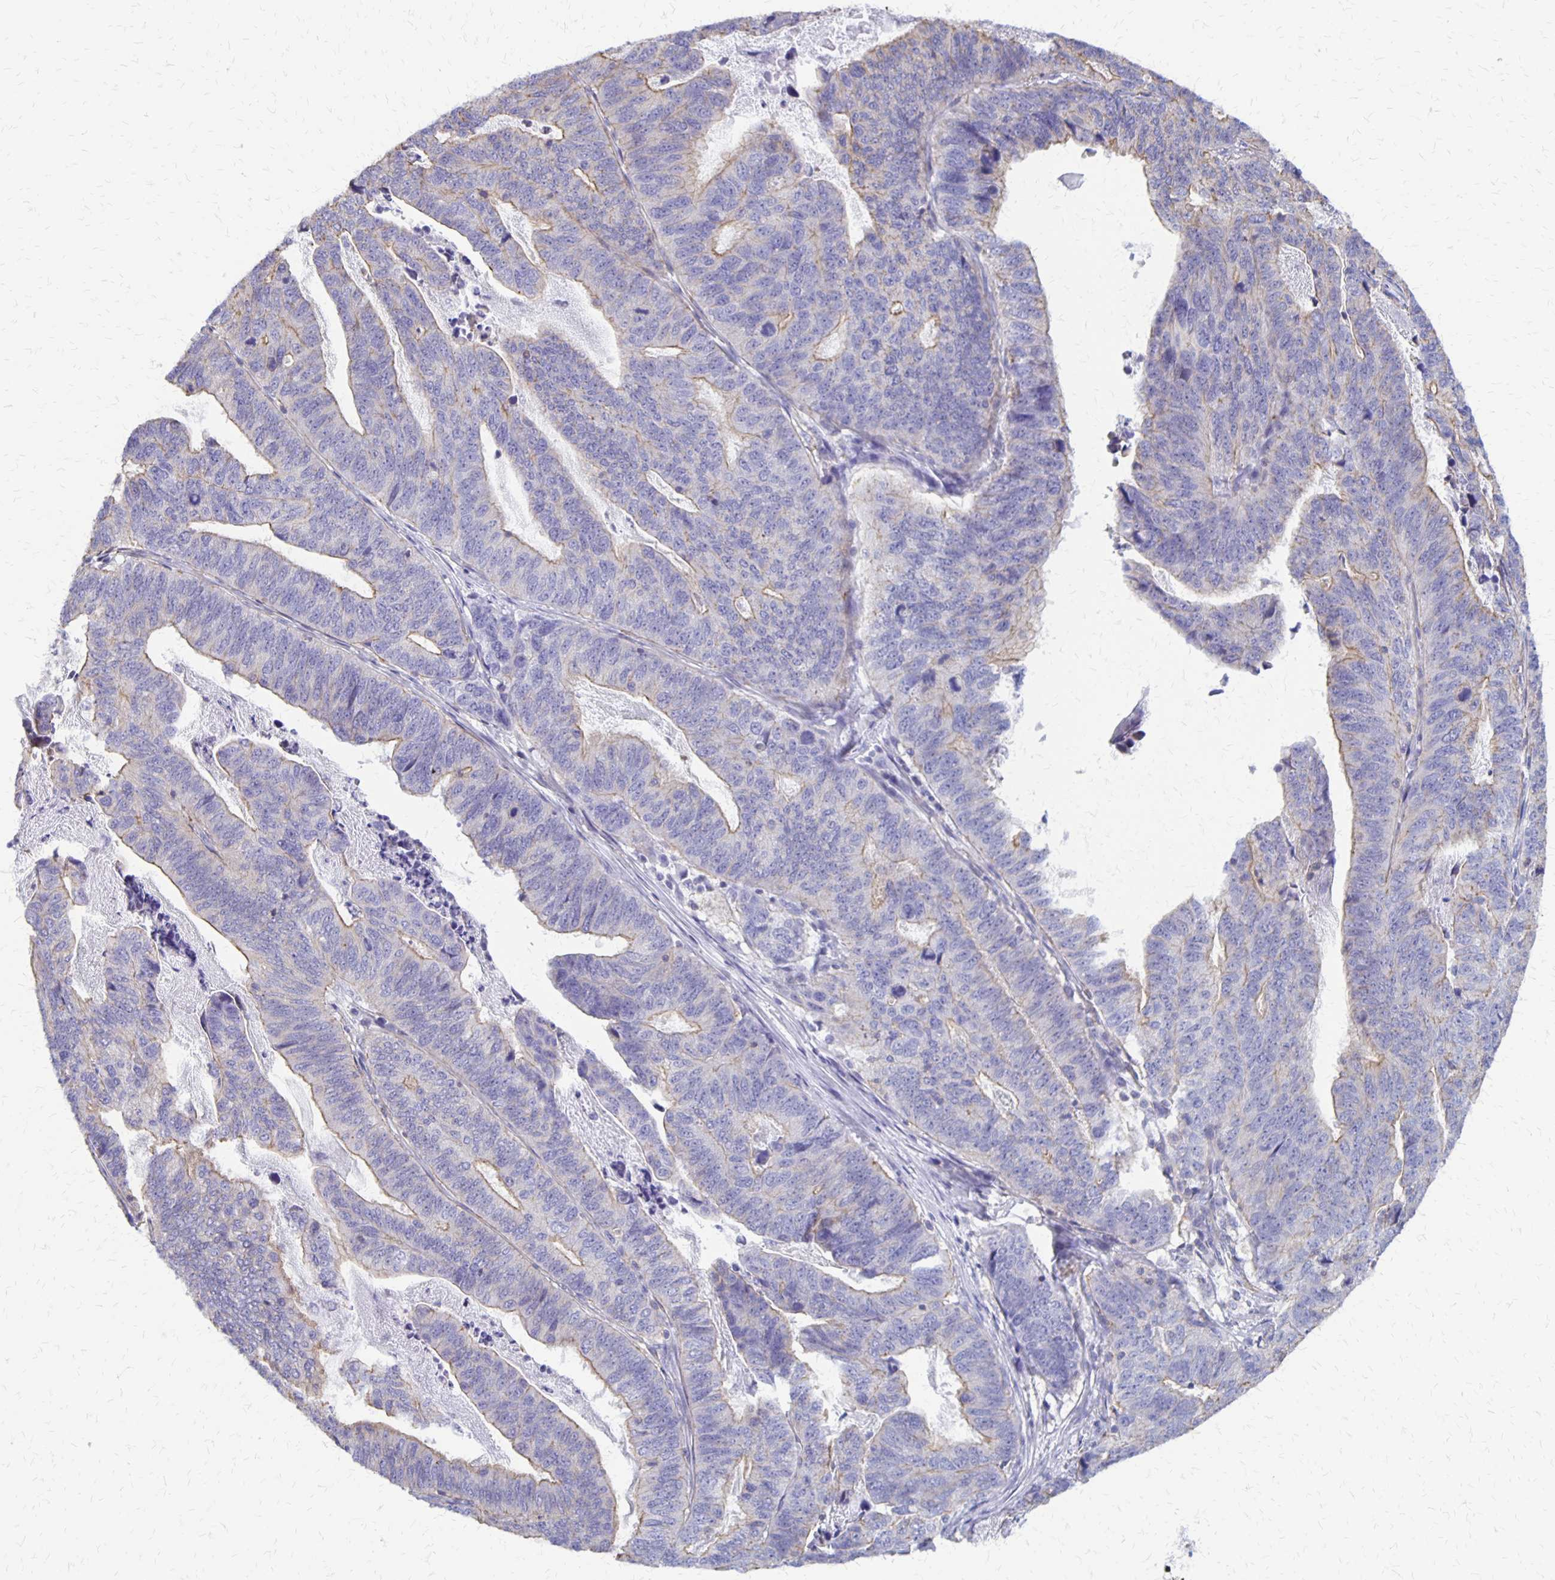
{"staining": {"intensity": "weak", "quantity": "25%-75%", "location": "cytoplasmic/membranous"}, "tissue": "stomach cancer", "cell_type": "Tumor cells", "image_type": "cancer", "snomed": [{"axis": "morphology", "description": "Adenocarcinoma, NOS"}, {"axis": "topography", "description": "Stomach, upper"}], "caption": "This is a micrograph of IHC staining of stomach cancer (adenocarcinoma), which shows weak expression in the cytoplasmic/membranous of tumor cells.", "gene": "SEPTIN5", "patient": {"sex": "female", "age": 67}}